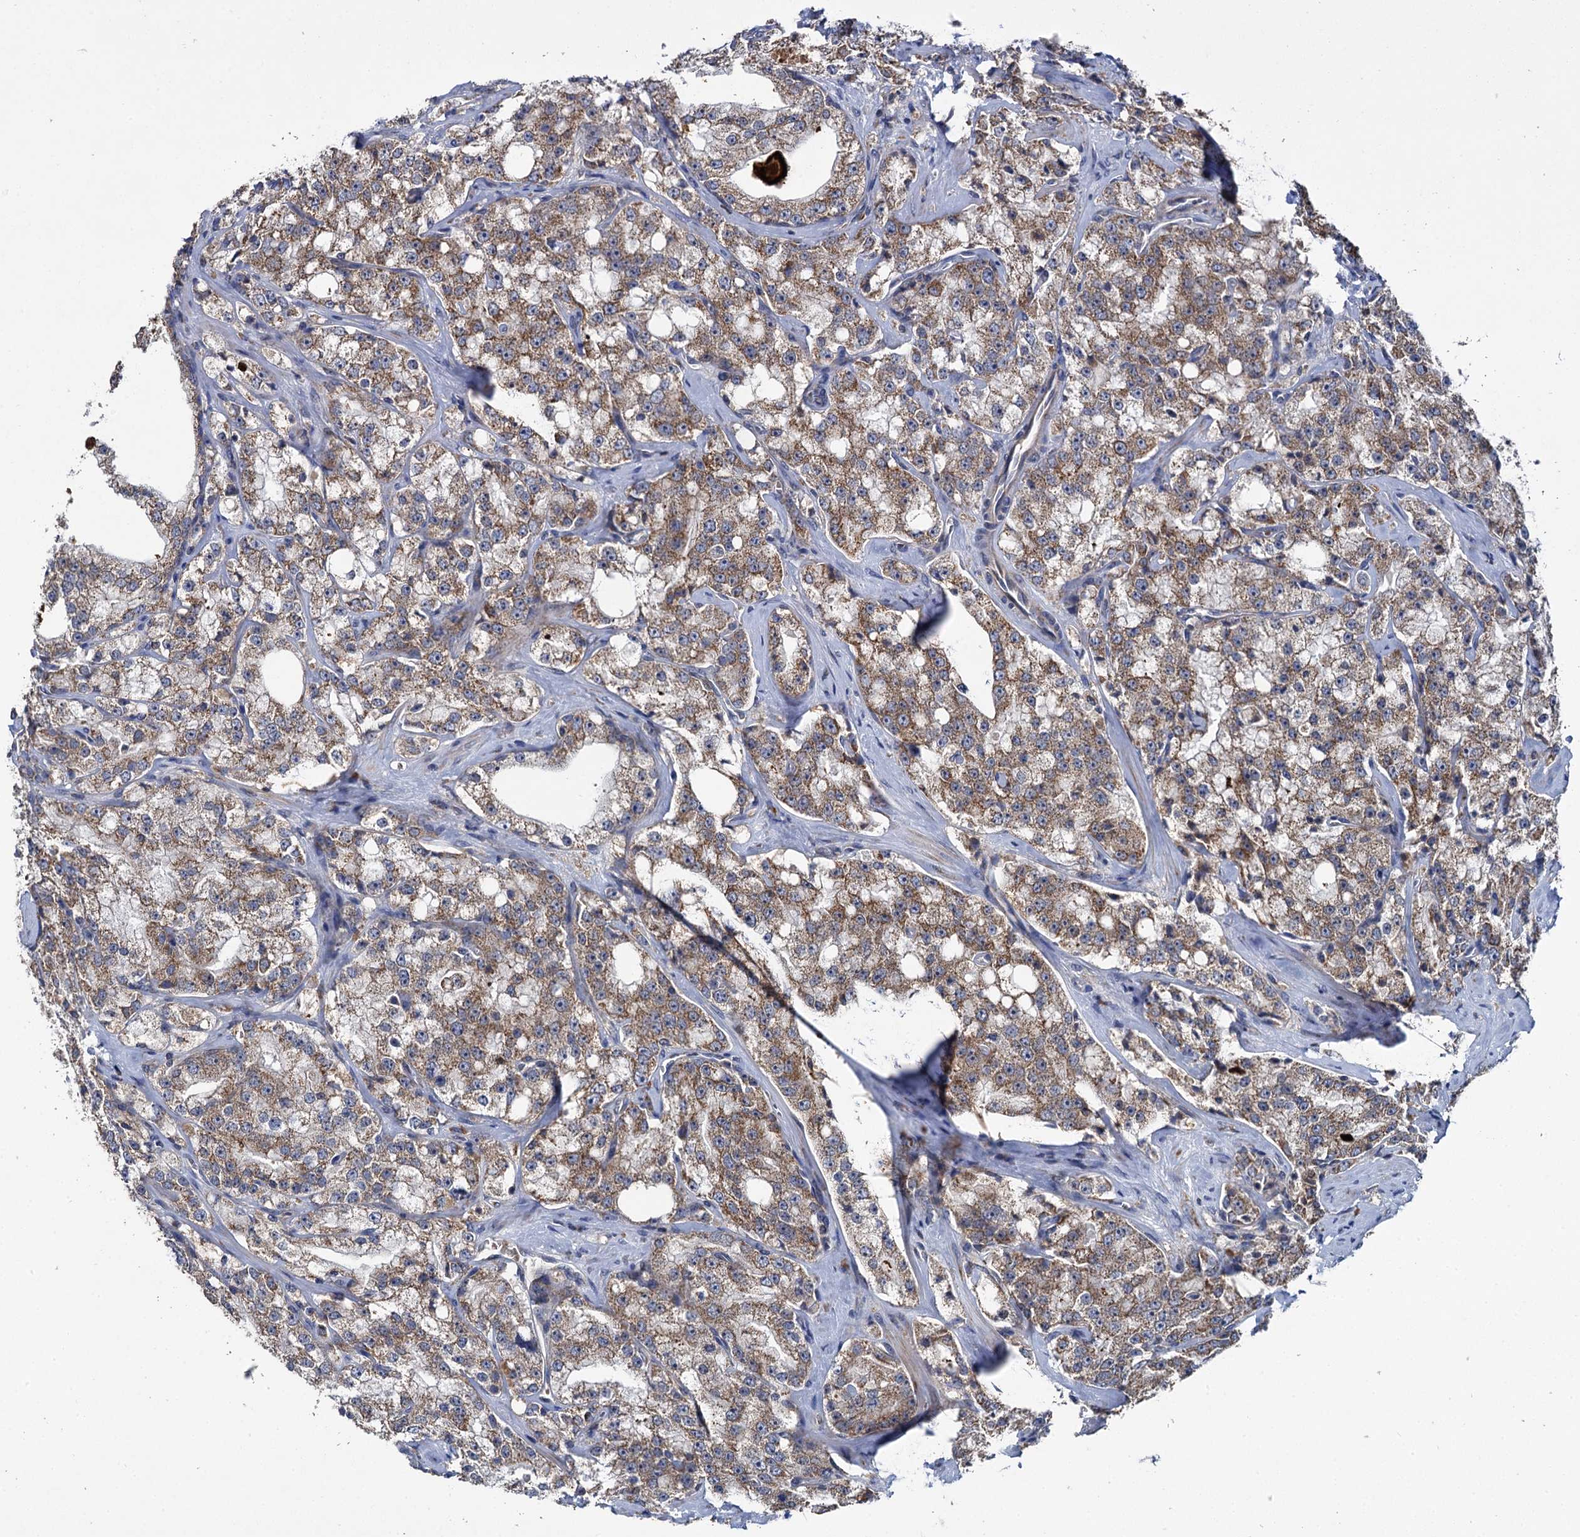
{"staining": {"intensity": "moderate", "quantity": ">75%", "location": "cytoplasmic/membranous"}, "tissue": "prostate cancer", "cell_type": "Tumor cells", "image_type": "cancer", "snomed": [{"axis": "morphology", "description": "Adenocarcinoma, High grade"}, {"axis": "topography", "description": "Prostate"}], "caption": "Tumor cells demonstrate moderate cytoplasmic/membranous positivity in approximately >75% of cells in adenocarcinoma (high-grade) (prostate).", "gene": "METTL4", "patient": {"sex": "male", "age": 64}}